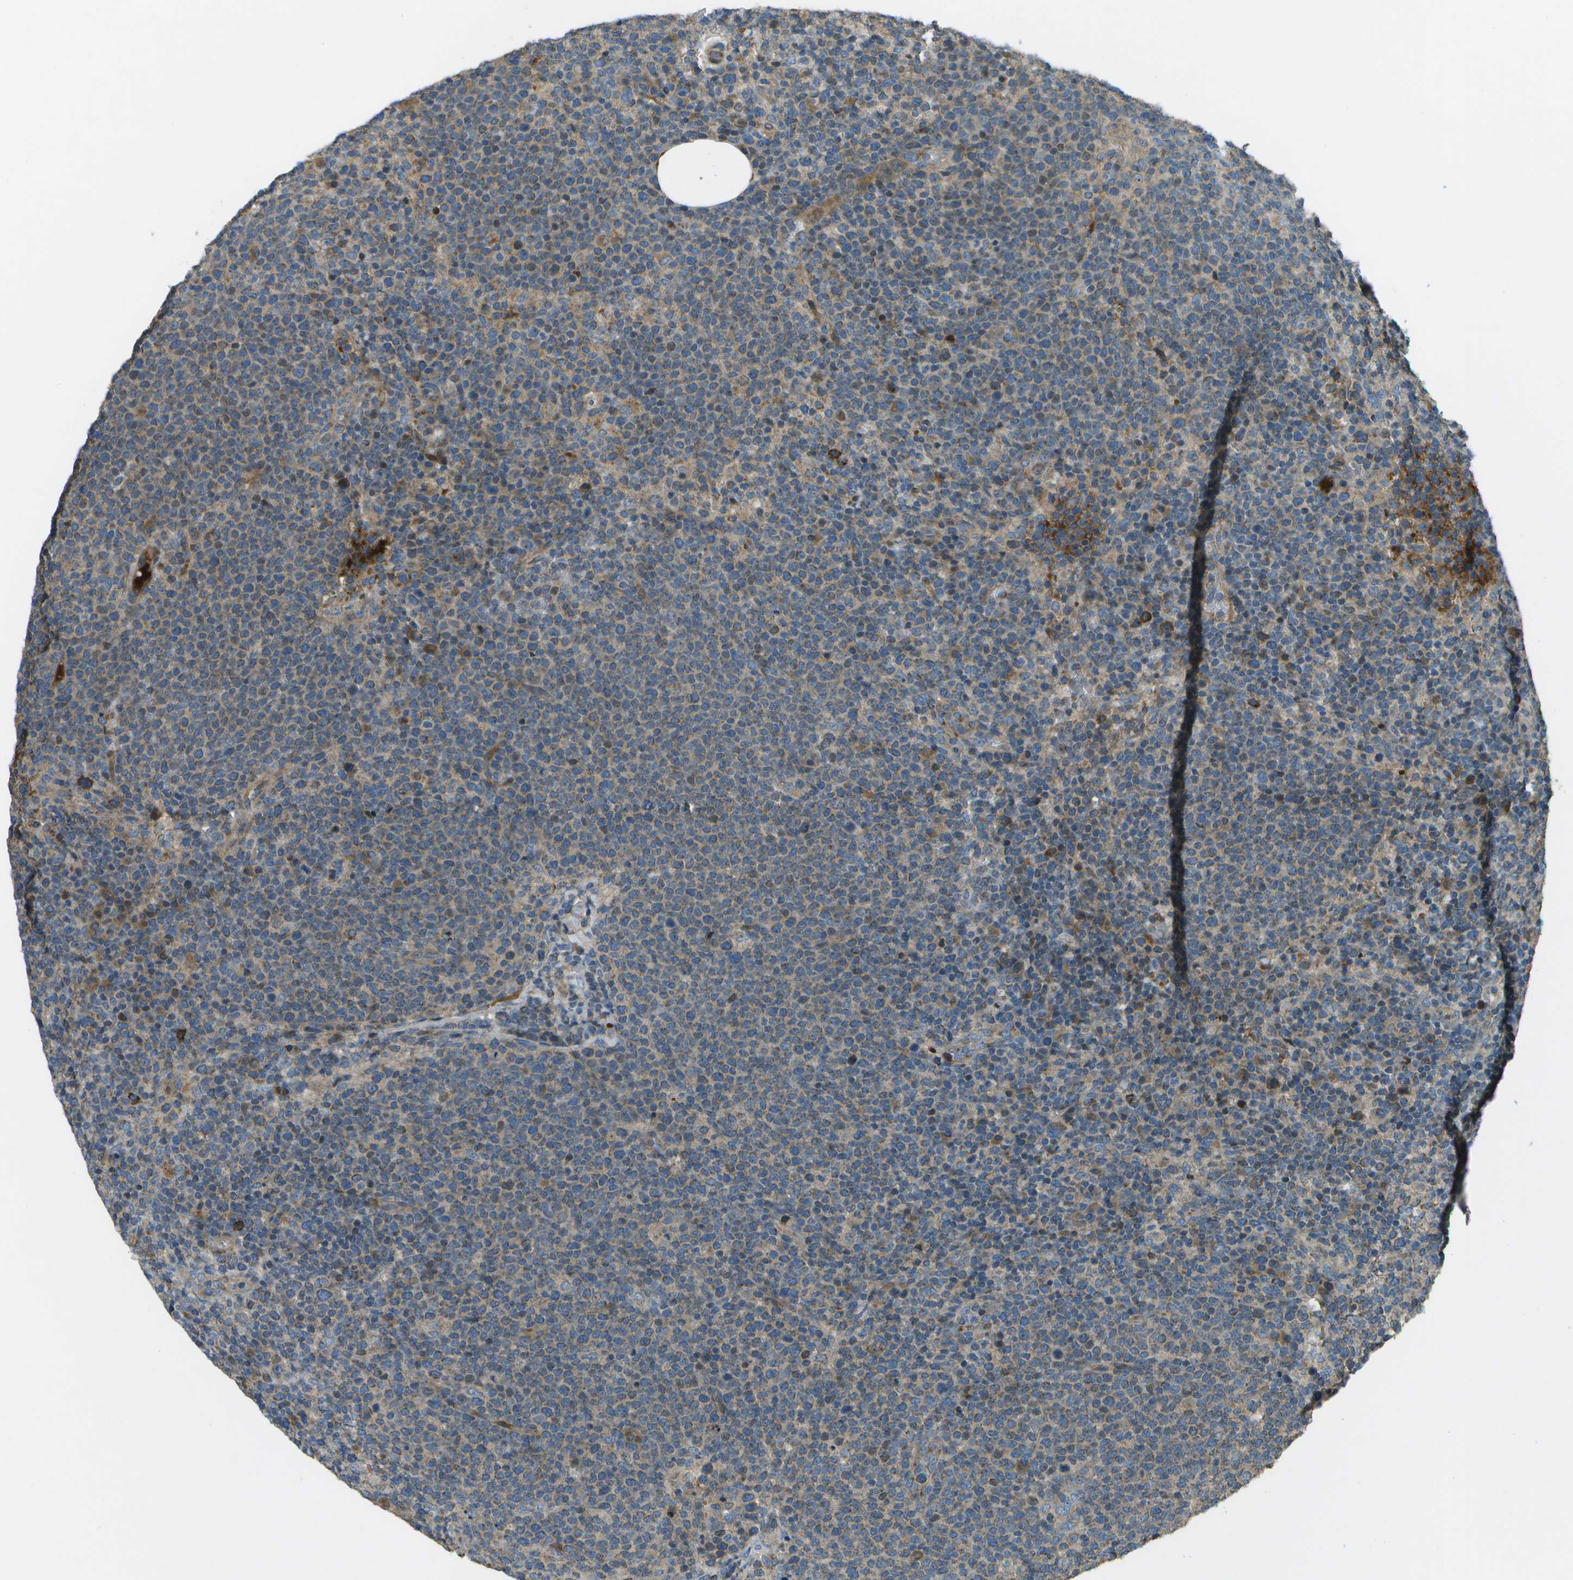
{"staining": {"intensity": "moderate", "quantity": "25%-75%", "location": "cytoplasmic/membranous"}, "tissue": "lymphoma", "cell_type": "Tumor cells", "image_type": "cancer", "snomed": [{"axis": "morphology", "description": "Malignant lymphoma, non-Hodgkin's type, High grade"}, {"axis": "topography", "description": "Lymph node"}], "caption": "Protein analysis of malignant lymphoma, non-Hodgkin's type (high-grade) tissue shows moderate cytoplasmic/membranous positivity in about 25%-75% of tumor cells.", "gene": "PXYLP1", "patient": {"sex": "male", "age": 61}}